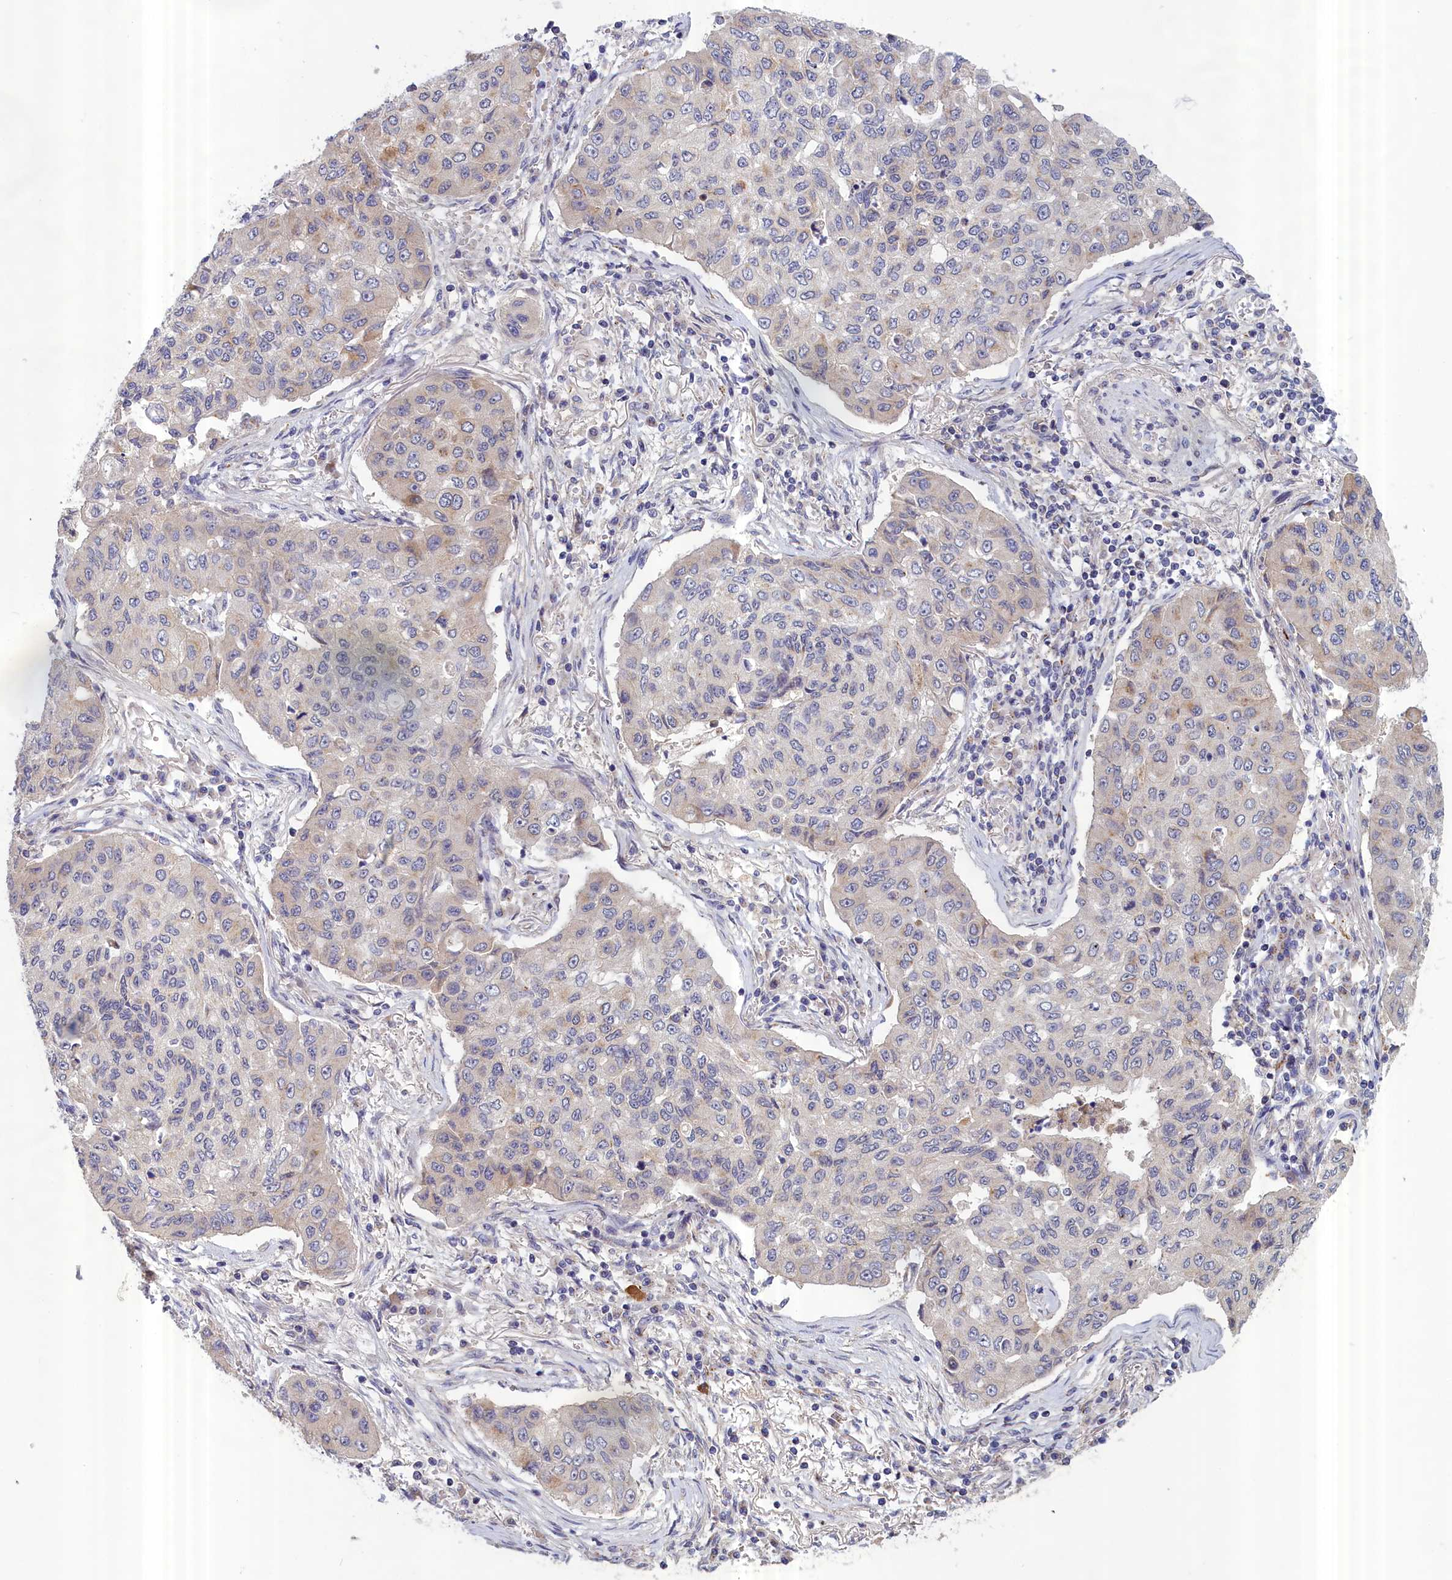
{"staining": {"intensity": "weak", "quantity": "25%-75%", "location": "cytoplasmic/membranous"}, "tissue": "lung cancer", "cell_type": "Tumor cells", "image_type": "cancer", "snomed": [{"axis": "morphology", "description": "Squamous cell carcinoma, NOS"}, {"axis": "topography", "description": "Lung"}], "caption": "Protein staining displays weak cytoplasmic/membranous staining in about 25%-75% of tumor cells in squamous cell carcinoma (lung).", "gene": "IGFALS", "patient": {"sex": "male", "age": 74}}